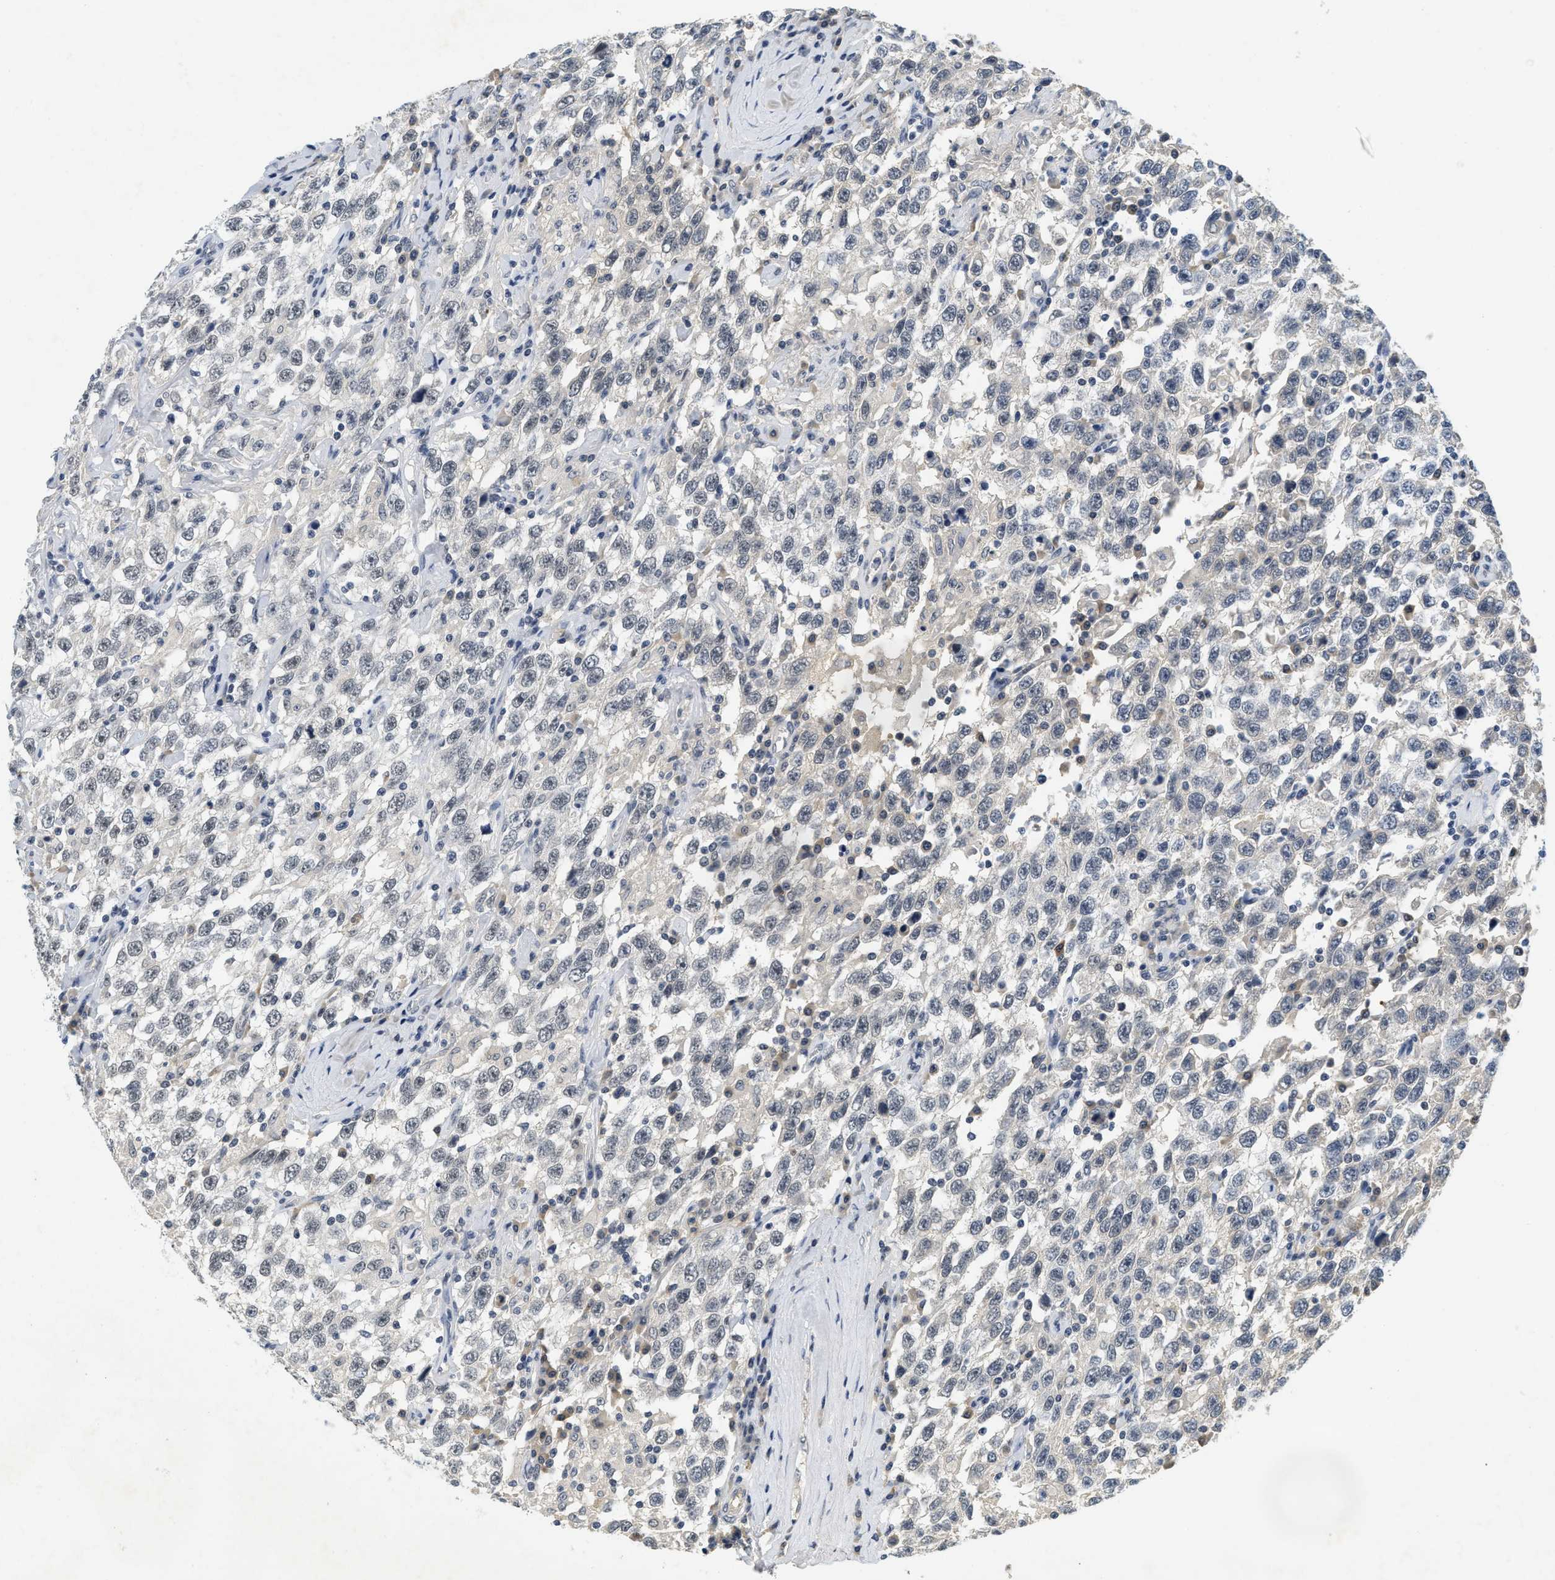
{"staining": {"intensity": "weak", "quantity": "<25%", "location": "nuclear"}, "tissue": "testis cancer", "cell_type": "Tumor cells", "image_type": "cancer", "snomed": [{"axis": "morphology", "description": "Seminoma, NOS"}, {"axis": "topography", "description": "Testis"}], "caption": "IHC image of neoplastic tissue: seminoma (testis) stained with DAB (3,3'-diaminobenzidine) reveals no significant protein positivity in tumor cells.", "gene": "MZF1", "patient": {"sex": "male", "age": 41}}